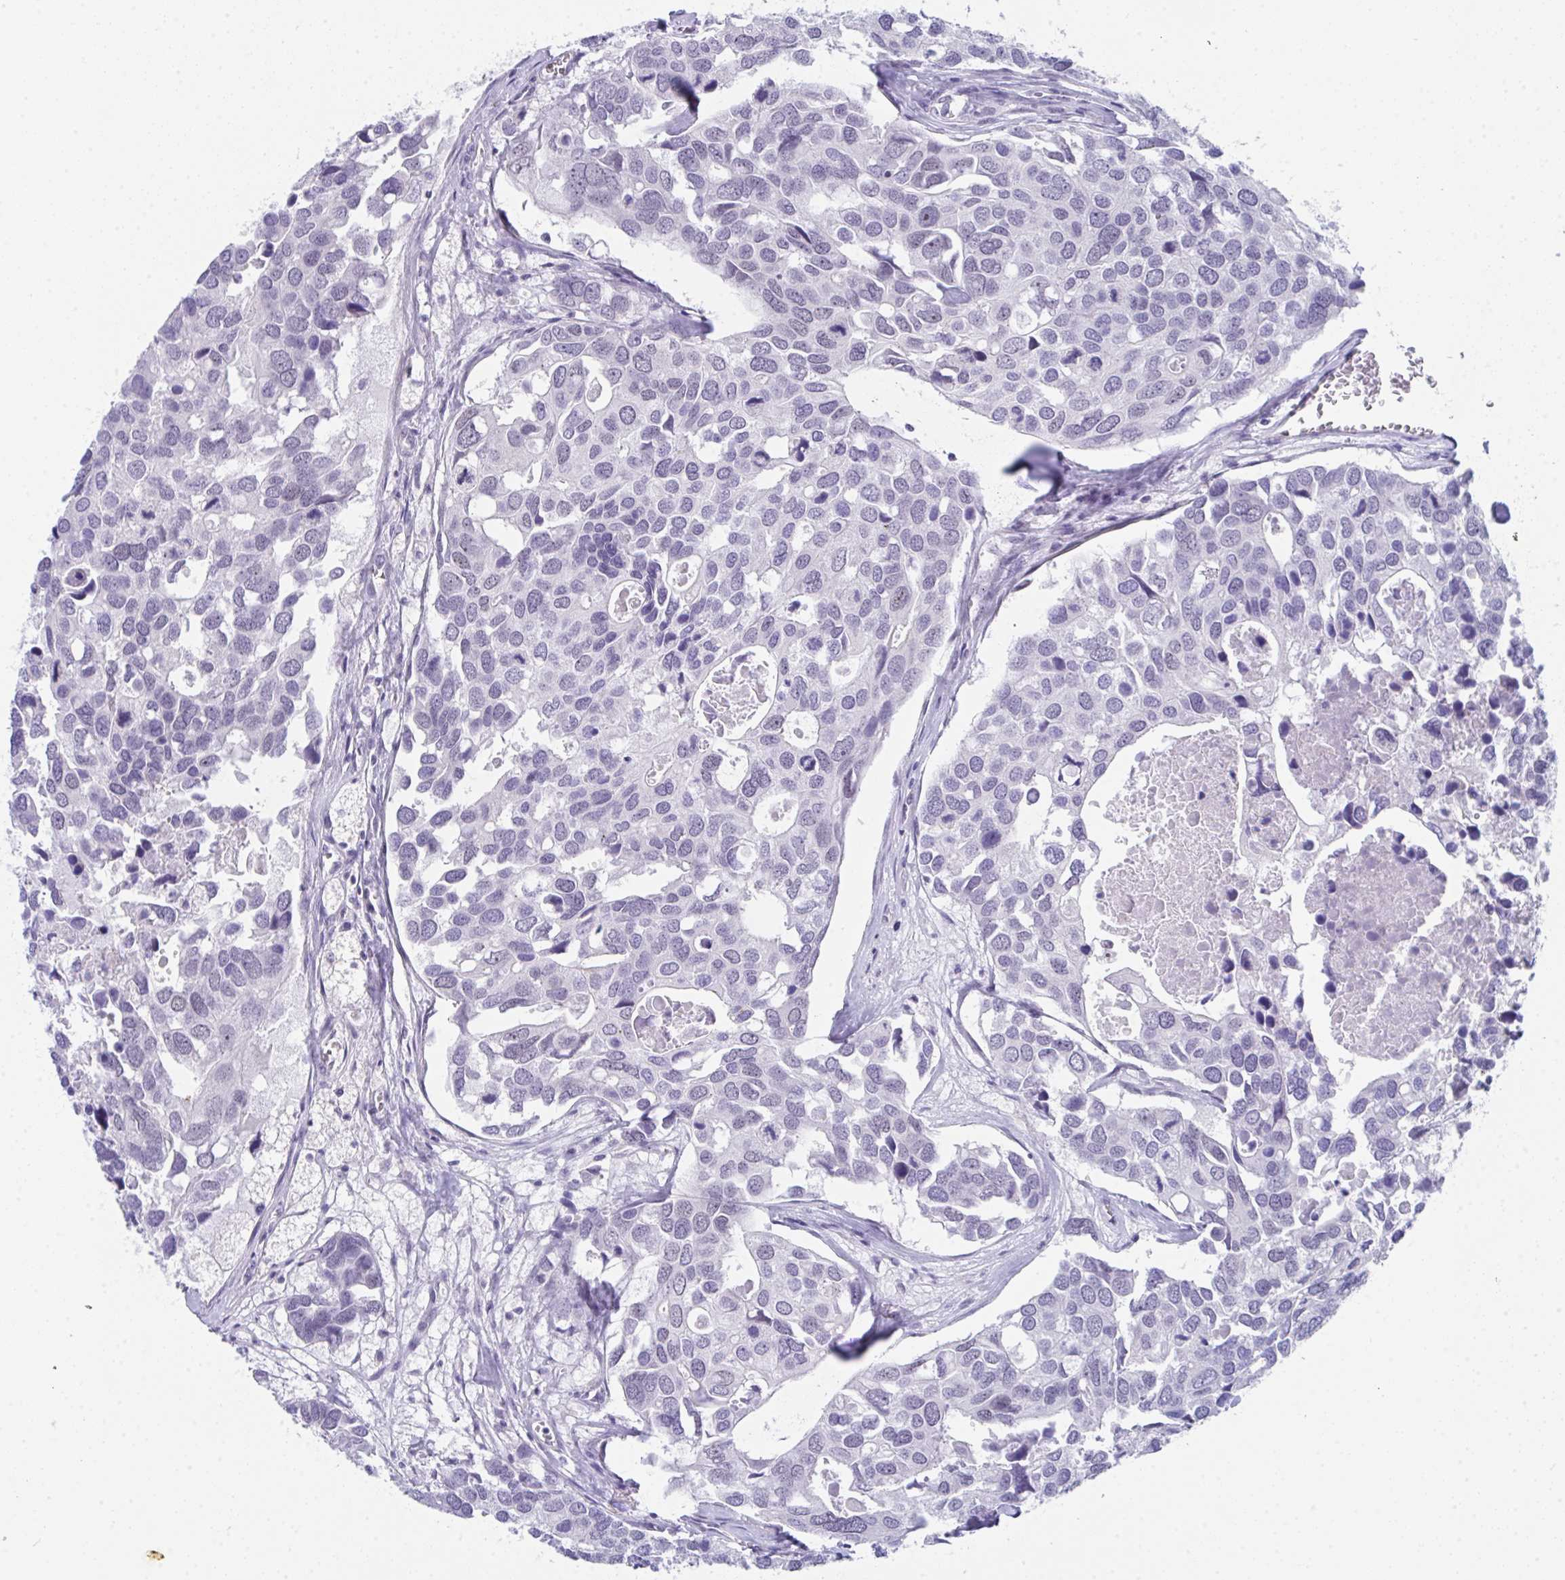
{"staining": {"intensity": "negative", "quantity": "none", "location": "none"}, "tissue": "breast cancer", "cell_type": "Tumor cells", "image_type": "cancer", "snomed": [{"axis": "morphology", "description": "Duct carcinoma"}, {"axis": "topography", "description": "Breast"}], "caption": "High magnification brightfield microscopy of invasive ductal carcinoma (breast) stained with DAB (brown) and counterstained with hematoxylin (blue): tumor cells show no significant staining.", "gene": "CDK13", "patient": {"sex": "female", "age": 83}}